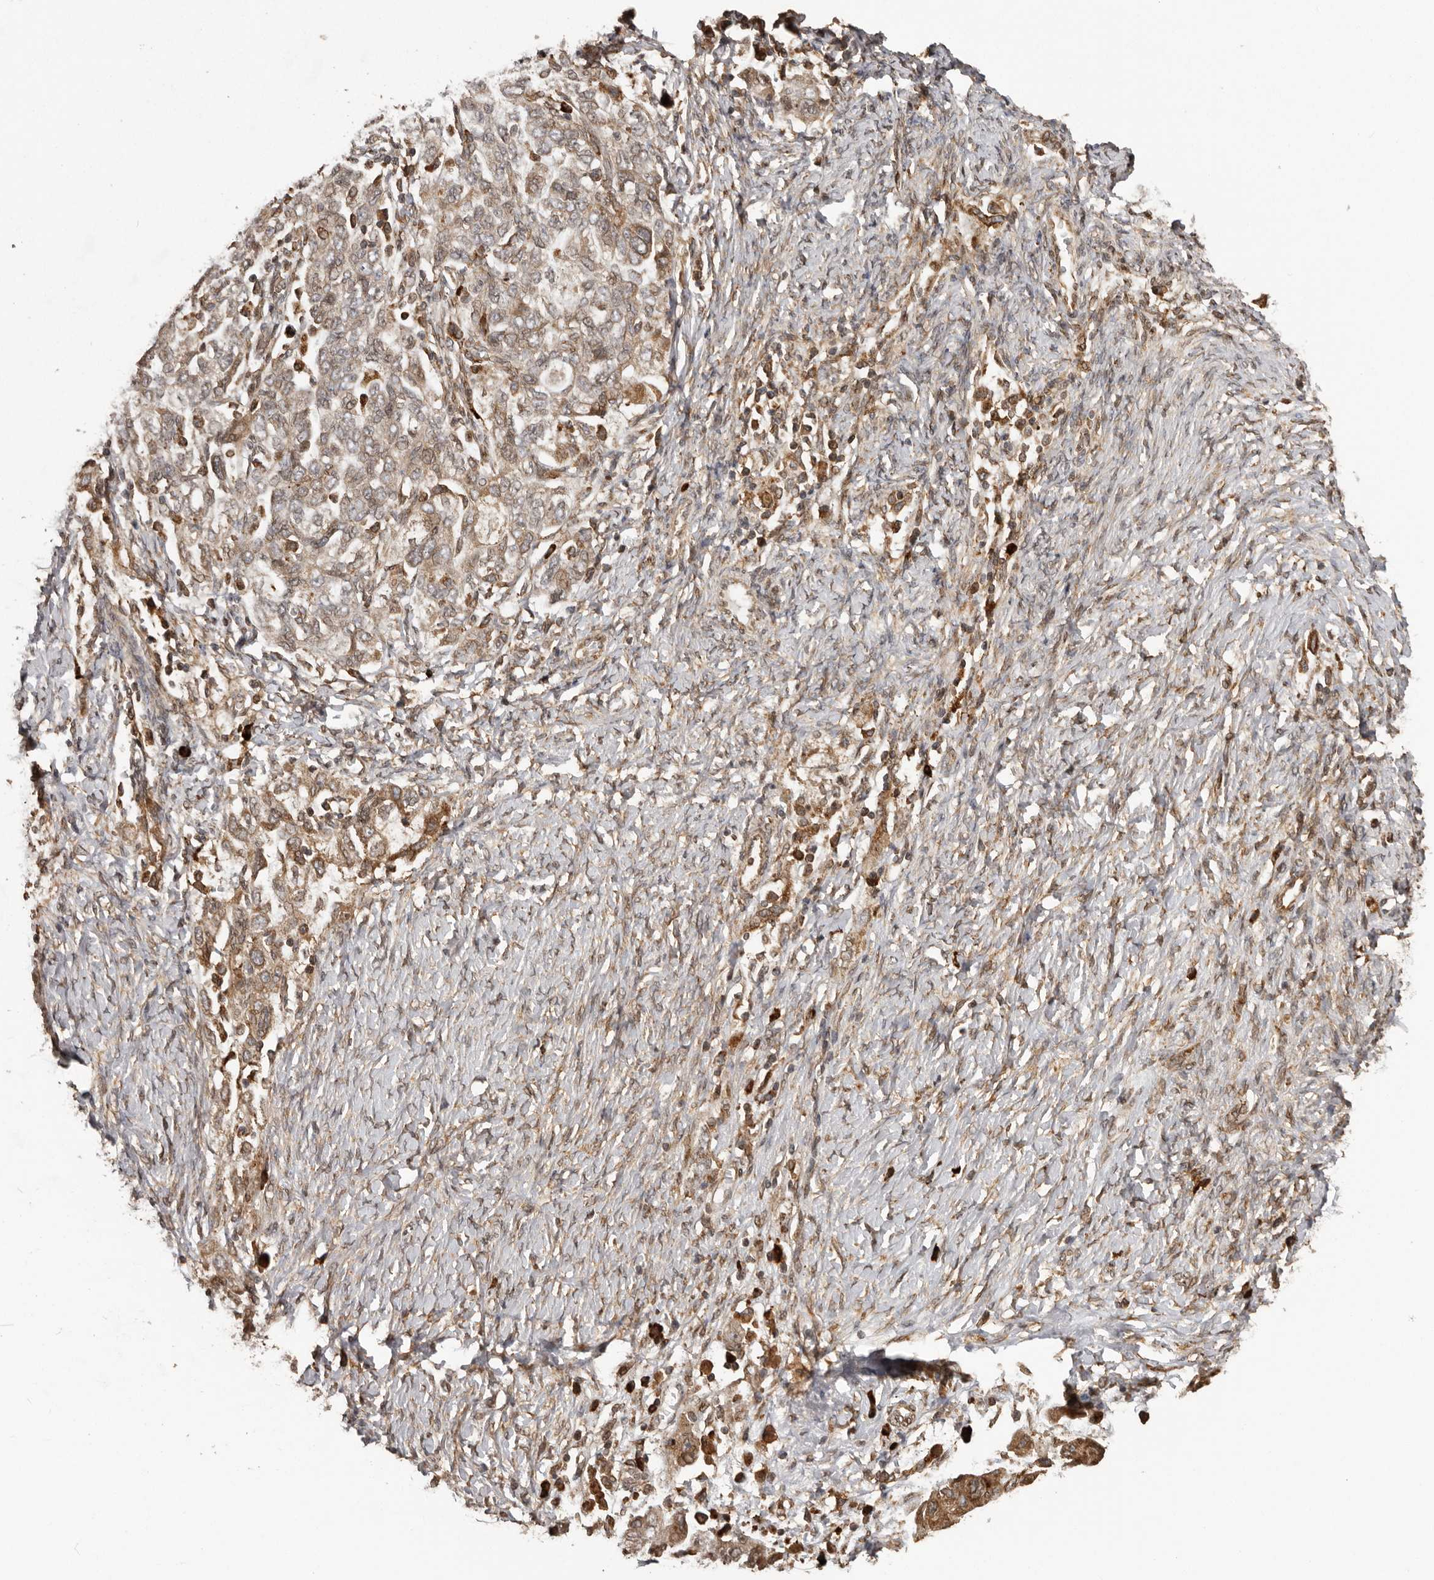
{"staining": {"intensity": "moderate", "quantity": ">75%", "location": "cytoplasmic/membranous"}, "tissue": "ovarian cancer", "cell_type": "Tumor cells", "image_type": "cancer", "snomed": [{"axis": "morphology", "description": "Carcinoma, NOS"}, {"axis": "morphology", "description": "Cystadenocarcinoma, serous, NOS"}, {"axis": "topography", "description": "Ovary"}], "caption": "Protein analysis of carcinoma (ovarian) tissue reveals moderate cytoplasmic/membranous positivity in approximately >75% of tumor cells. The staining was performed using DAB to visualize the protein expression in brown, while the nuclei were stained in blue with hematoxylin (Magnification: 20x).", "gene": "NUP43", "patient": {"sex": "female", "age": 69}}